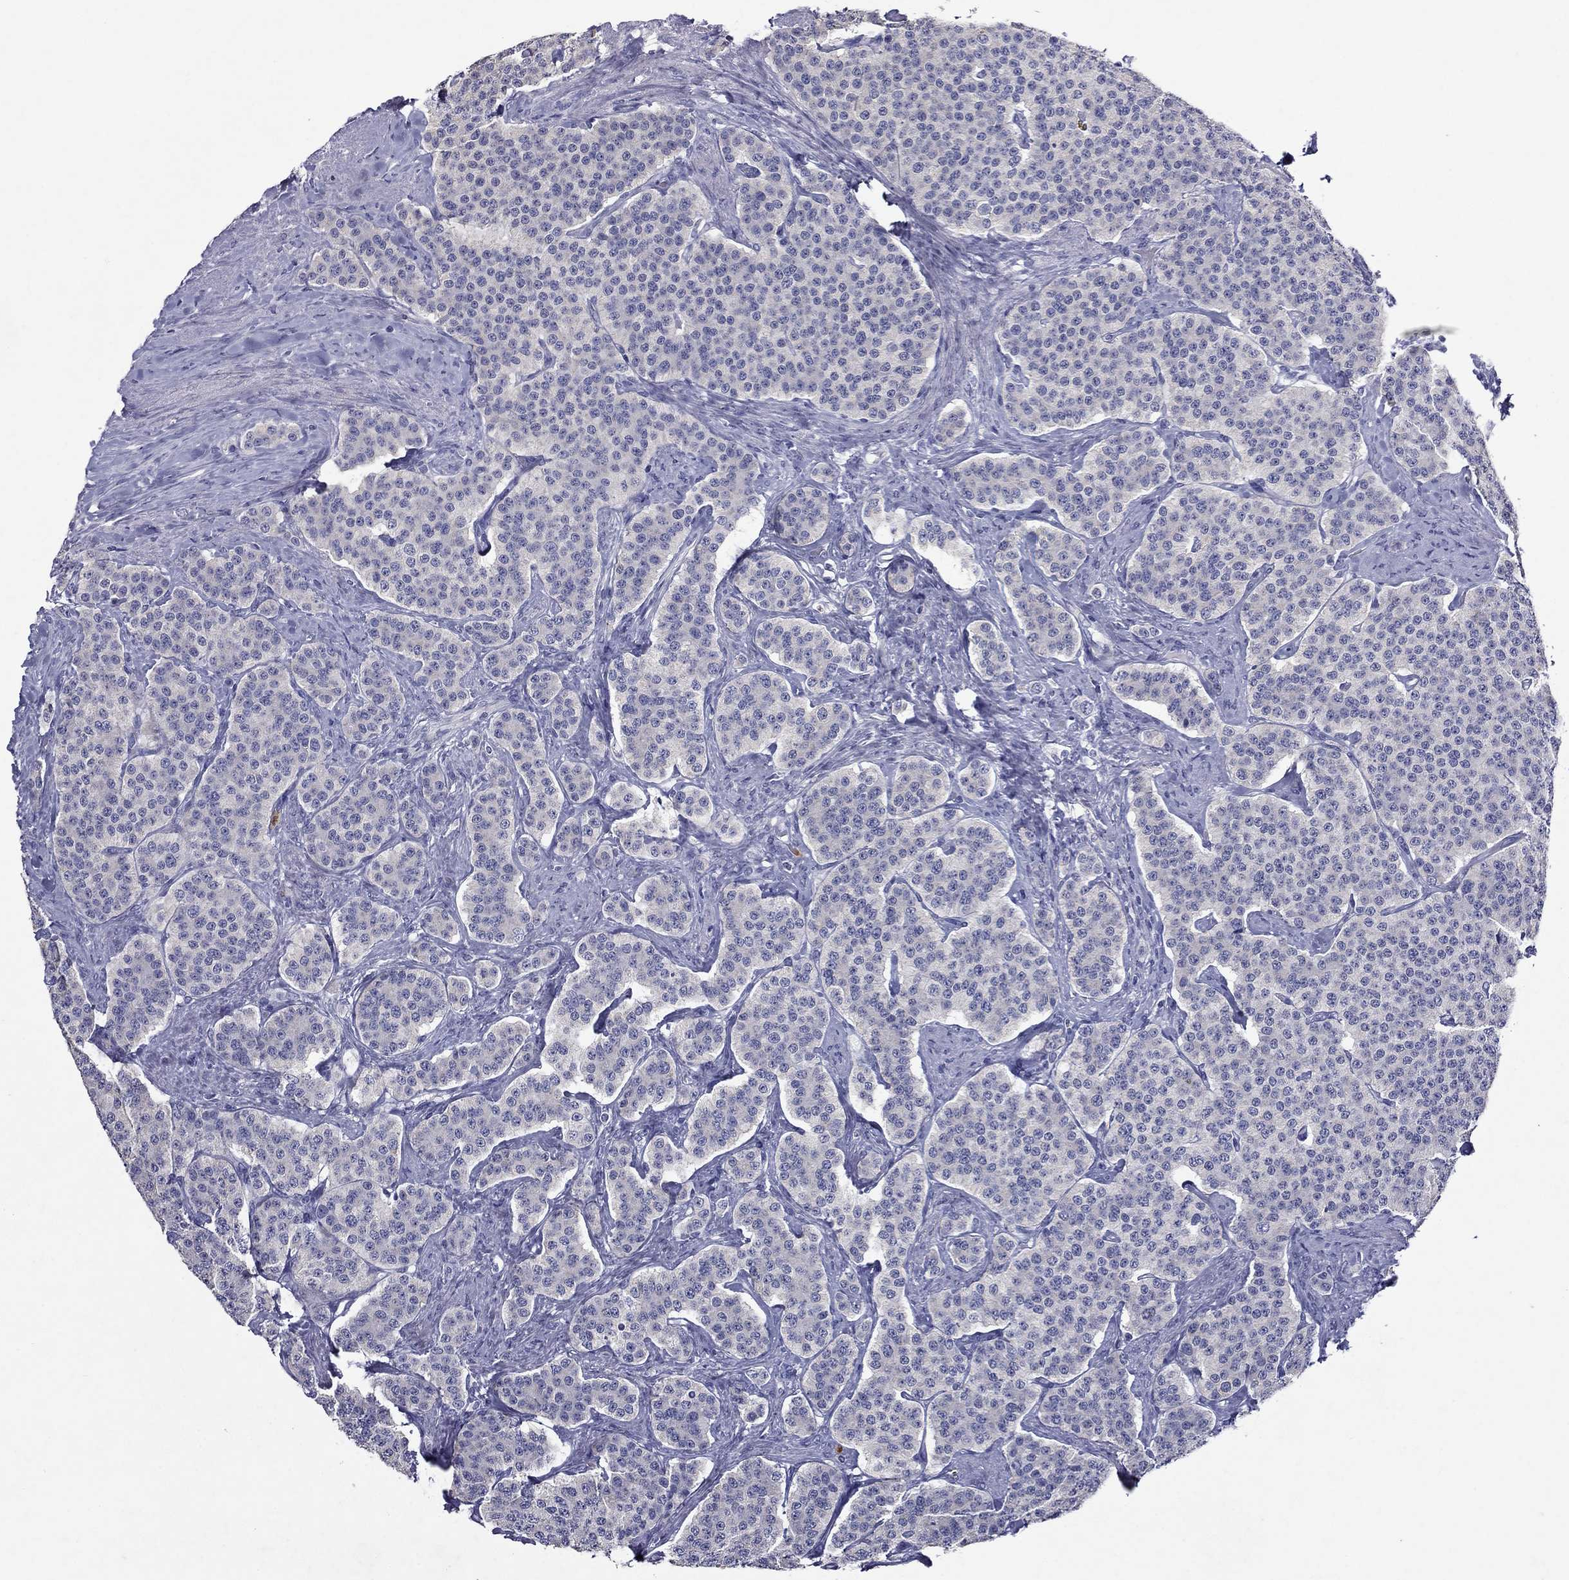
{"staining": {"intensity": "negative", "quantity": "none", "location": "none"}, "tissue": "carcinoid", "cell_type": "Tumor cells", "image_type": "cancer", "snomed": [{"axis": "morphology", "description": "Carcinoid, malignant, NOS"}, {"axis": "topography", "description": "Small intestine"}], "caption": "Immunohistochemistry image of carcinoid stained for a protein (brown), which exhibits no positivity in tumor cells. (IHC, brightfield microscopy, high magnification).", "gene": "IRF5", "patient": {"sex": "female", "age": 58}}